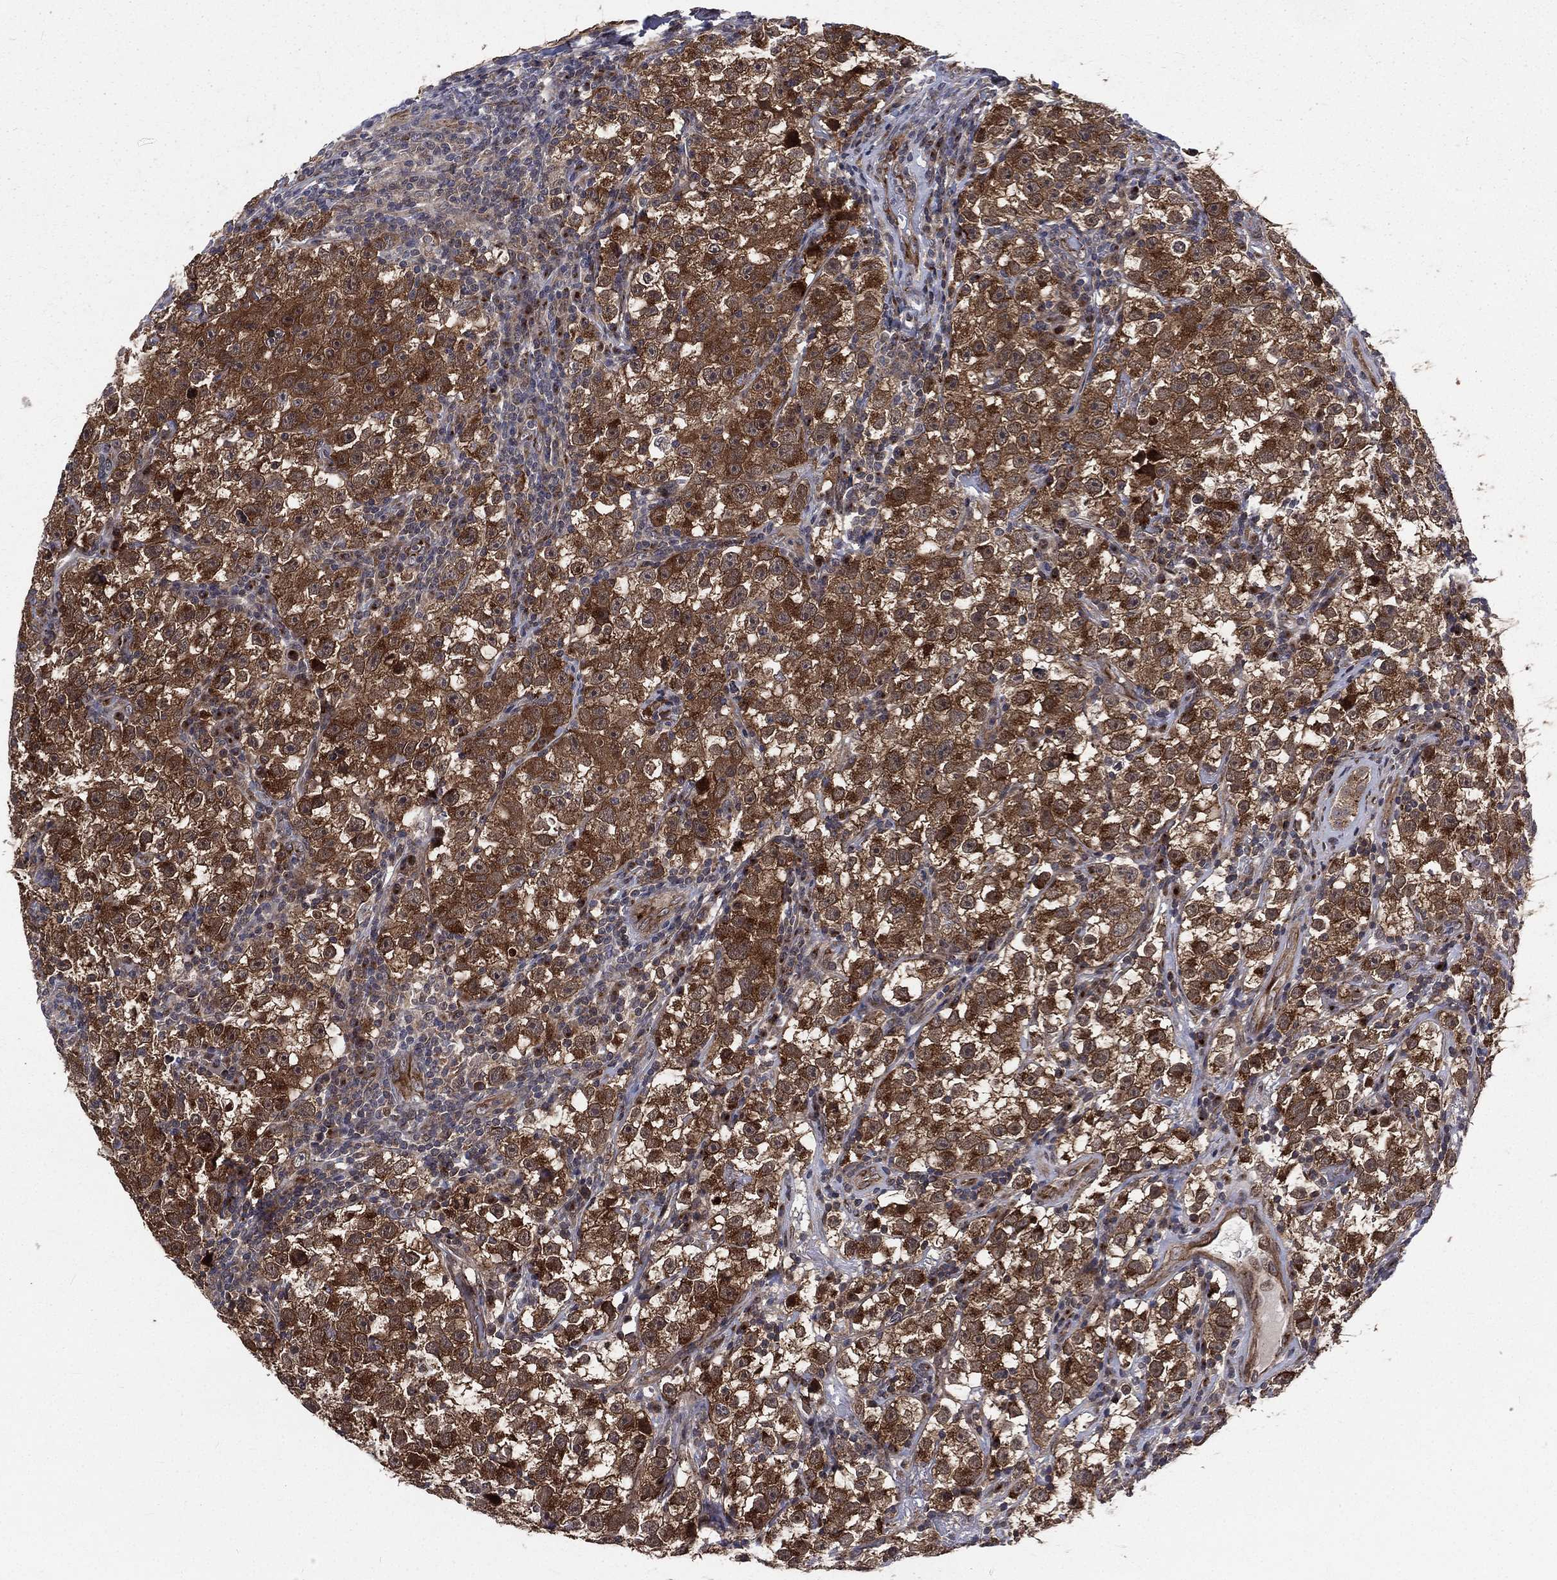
{"staining": {"intensity": "strong", "quantity": "25%-75%", "location": "cytoplasmic/membranous"}, "tissue": "testis cancer", "cell_type": "Tumor cells", "image_type": "cancer", "snomed": [{"axis": "morphology", "description": "Seminoma, NOS"}, {"axis": "topography", "description": "Testis"}], "caption": "Testis cancer (seminoma) stained for a protein exhibits strong cytoplasmic/membranous positivity in tumor cells.", "gene": "ARL3", "patient": {"sex": "male", "age": 22}}